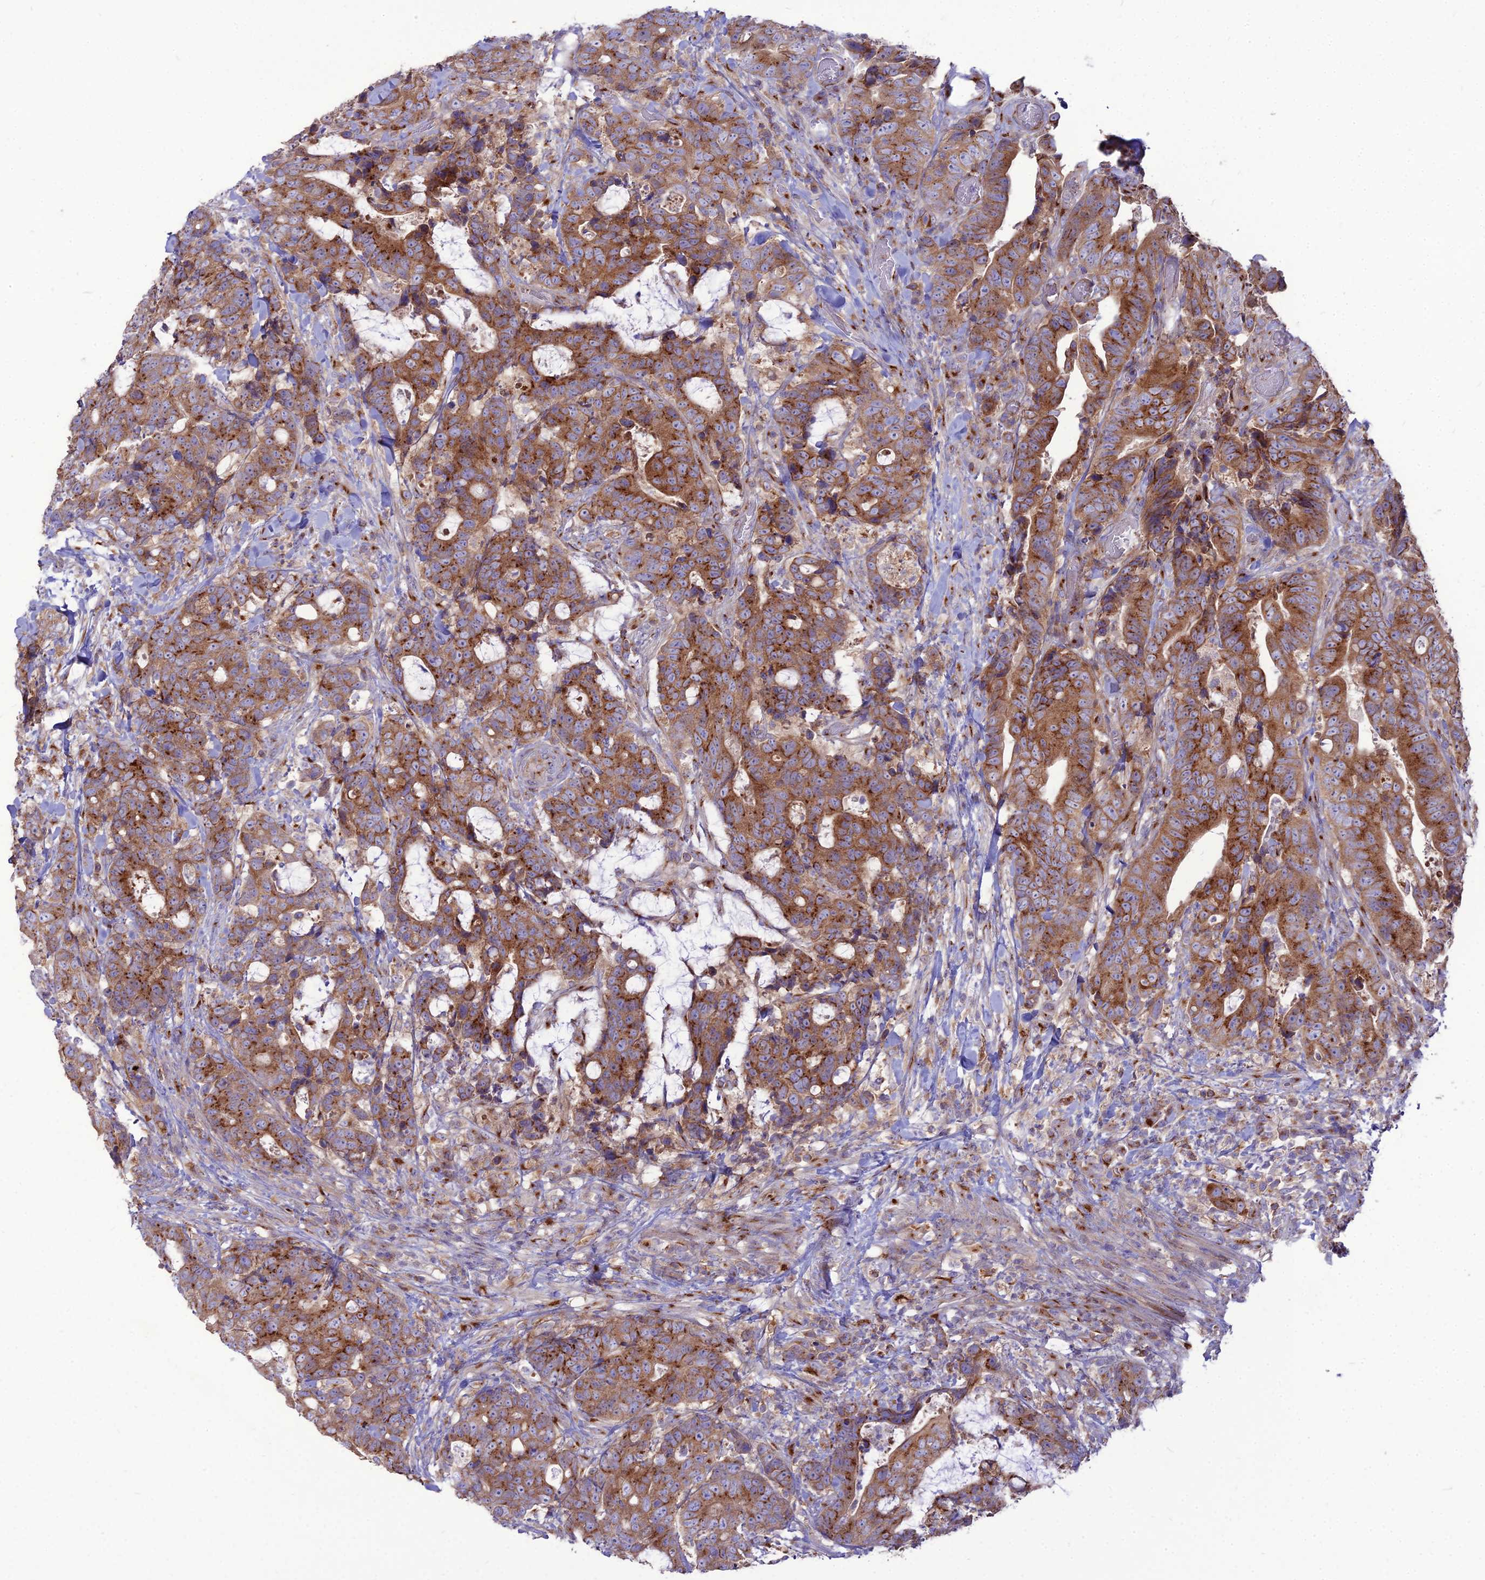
{"staining": {"intensity": "moderate", "quantity": ">75%", "location": "cytoplasmic/membranous"}, "tissue": "colorectal cancer", "cell_type": "Tumor cells", "image_type": "cancer", "snomed": [{"axis": "morphology", "description": "Adenocarcinoma, NOS"}, {"axis": "topography", "description": "Colon"}], "caption": "This is an image of IHC staining of colorectal cancer (adenocarcinoma), which shows moderate staining in the cytoplasmic/membranous of tumor cells.", "gene": "SPRYD7", "patient": {"sex": "female", "age": 82}}